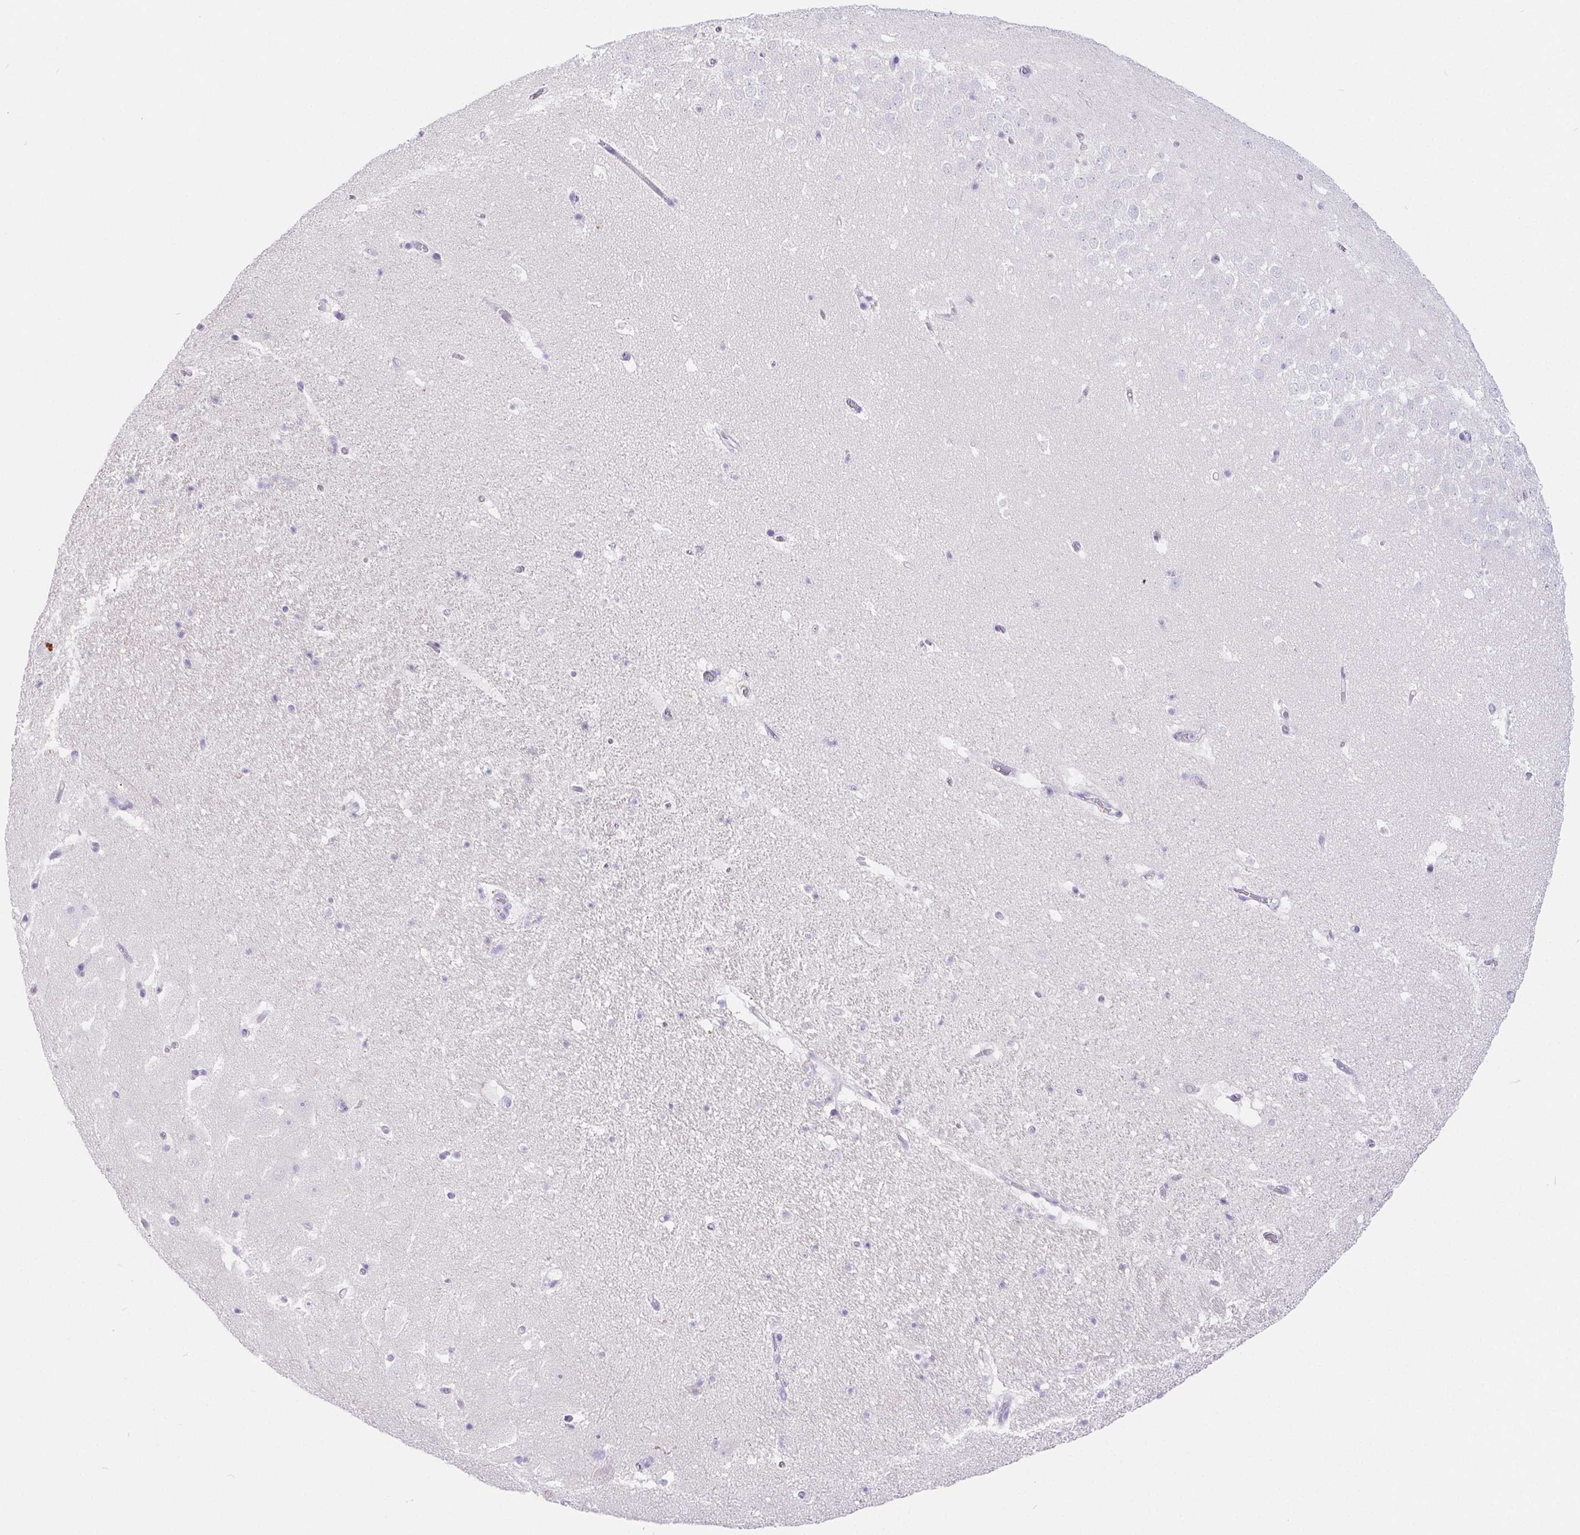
{"staining": {"intensity": "negative", "quantity": "none", "location": "none"}, "tissue": "hippocampus", "cell_type": "Glial cells", "image_type": "normal", "snomed": [{"axis": "morphology", "description": "Normal tissue, NOS"}, {"axis": "topography", "description": "Hippocampus"}], "caption": "Immunohistochemistry of benign hippocampus reveals no expression in glial cells. The staining was performed using DAB to visualize the protein expression in brown, while the nuclei were stained in blue with hematoxylin (Magnification: 20x).", "gene": "PNLIP", "patient": {"sex": "female", "age": 42}}